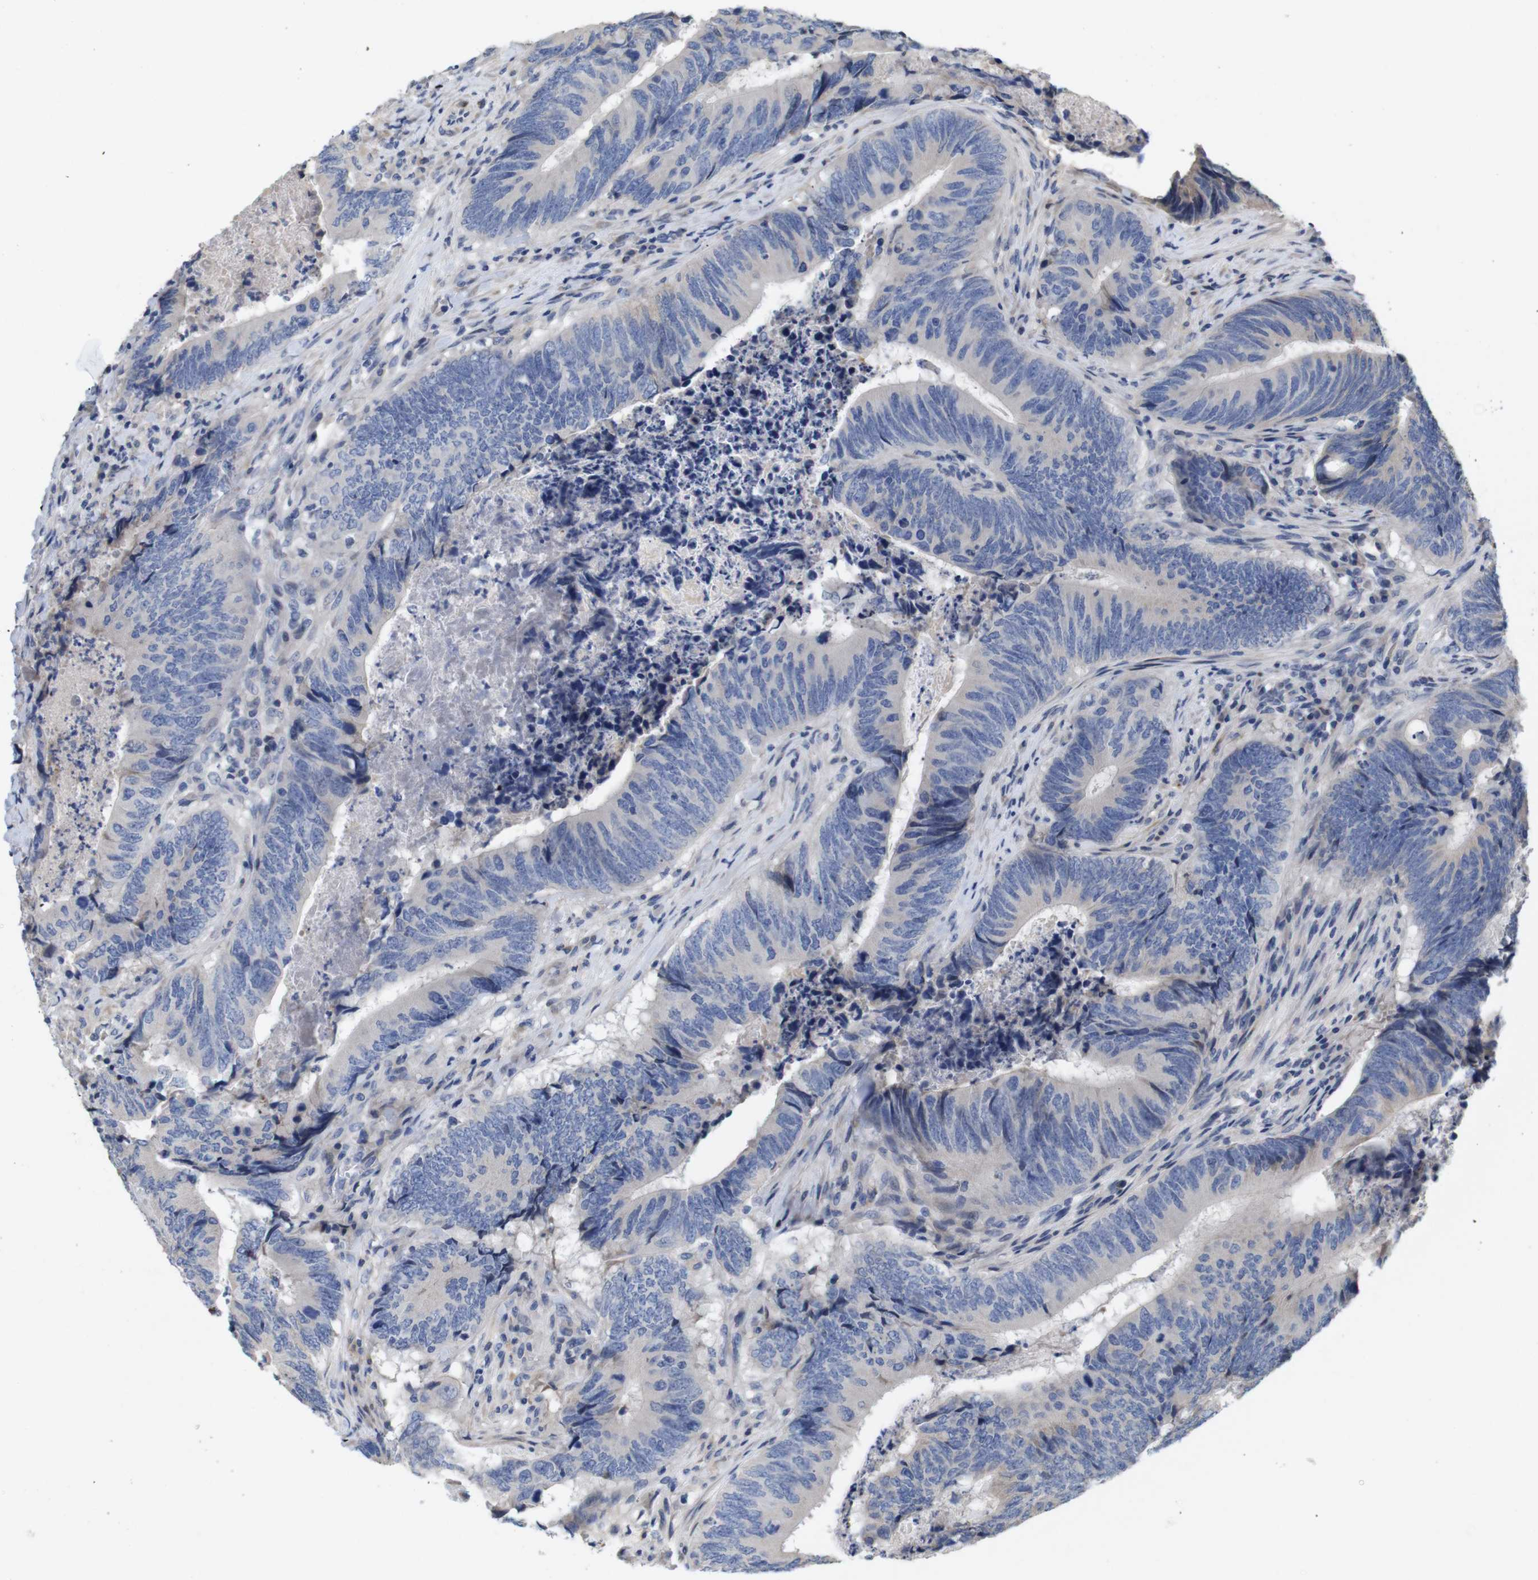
{"staining": {"intensity": "negative", "quantity": "none", "location": "none"}, "tissue": "colorectal cancer", "cell_type": "Tumor cells", "image_type": "cancer", "snomed": [{"axis": "morphology", "description": "Normal tissue, NOS"}, {"axis": "morphology", "description": "Adenocarcinoma, NOS"}, {"axis": "topography", "description": "Colon"}], "caption": "Immunohistochemical staining of human colorectal cancer shows no significant positivity in tumor cells.", "gene": "SPRY3", "patient": {"sex": "male", "age": 56}}